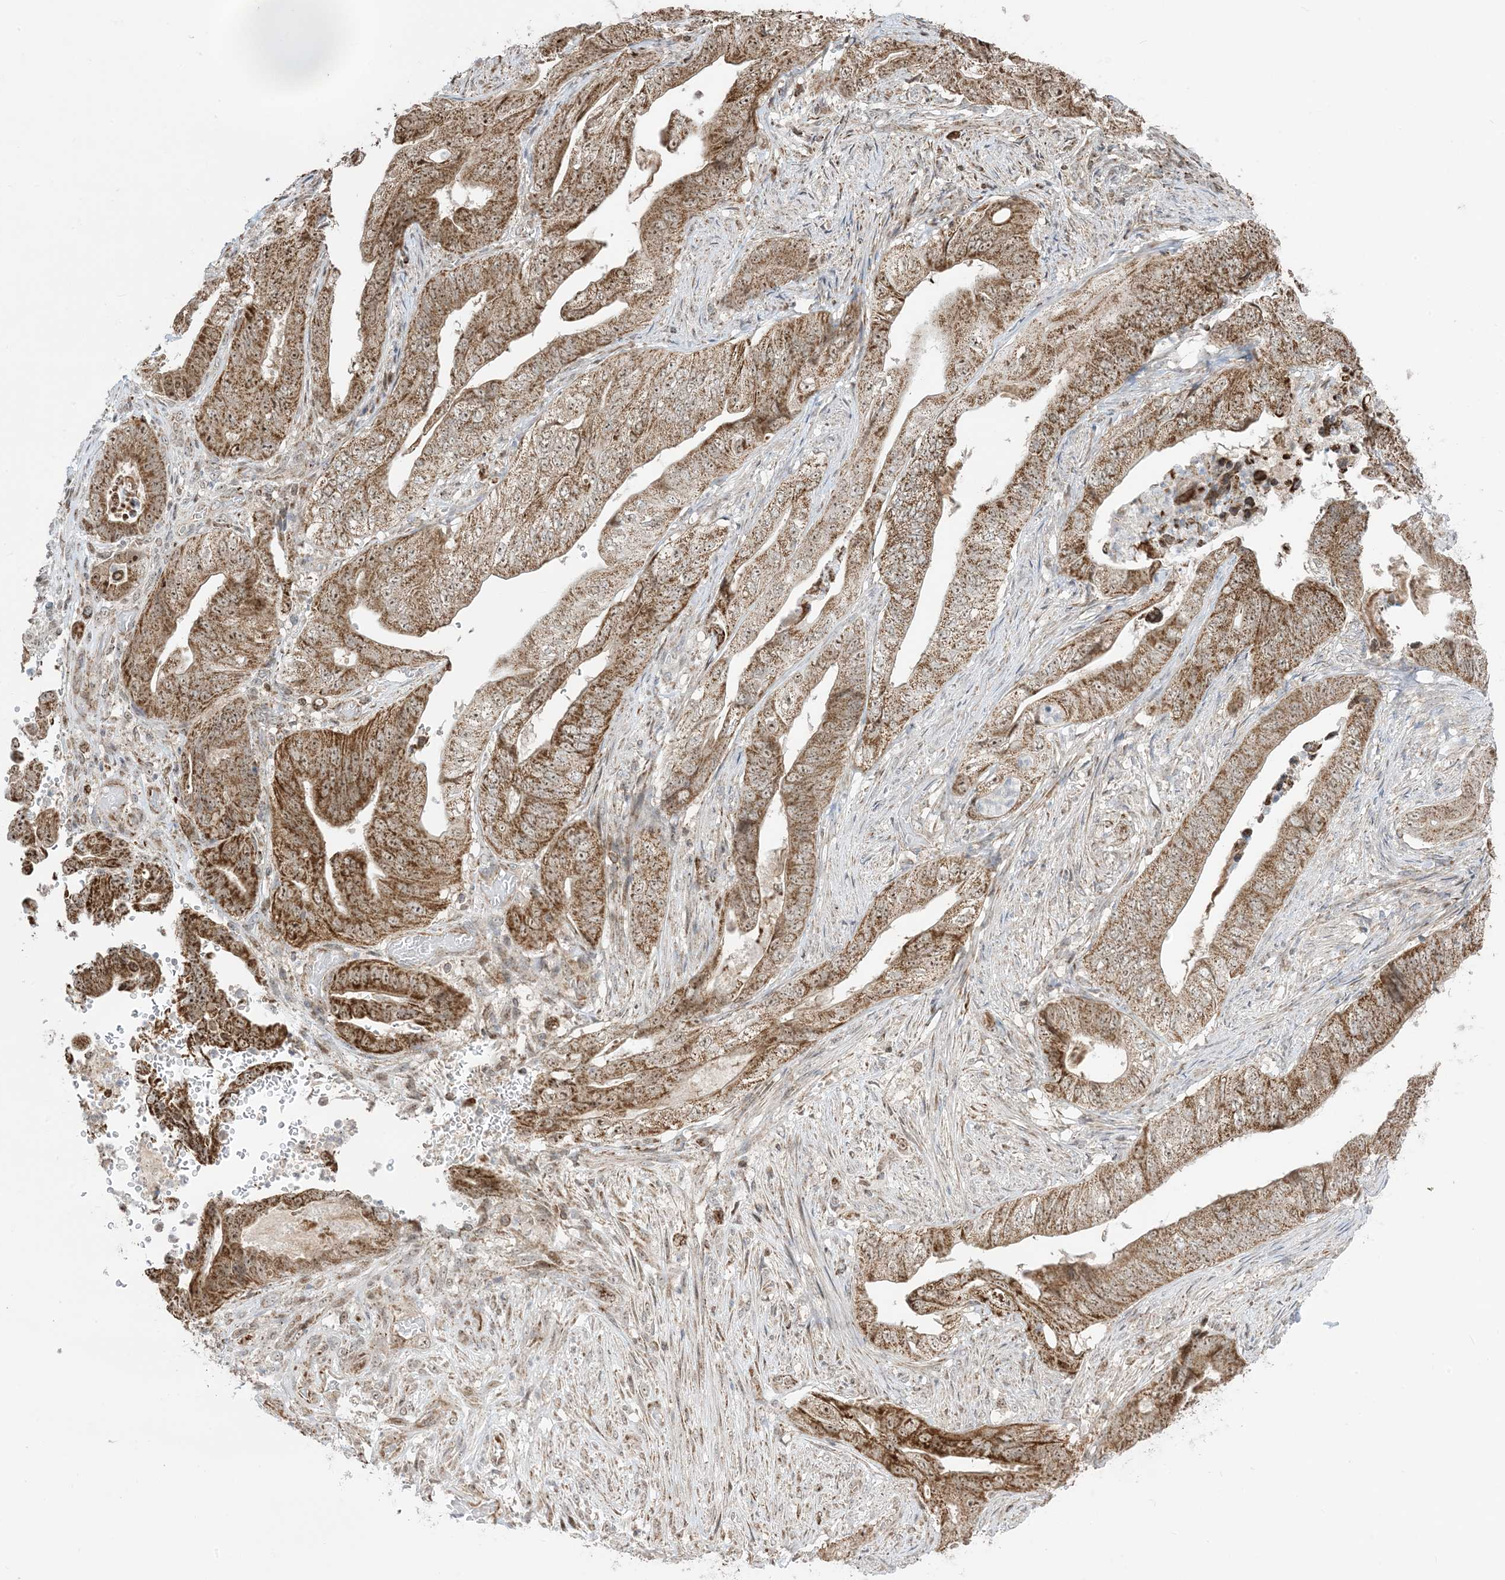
{"staining": {"intensity": "moderate", "quantity": ">75%", "location": "cytoplasmic/membranous,nuclear"}, "tissue": "stomach cancer", "cell_type": "Tumor cells", "image_type": "cancer", "snomed": [{"axis": "morphology", "description": "Adenocarcinoma, NOS"}, {"axis": "topography", "description": "Stomach"}], "caption": "Immunohistochemical staining of stomach adenocarcinoma displays medium levels of moderate cytoplasmic/membranous and nuclear protein expression in about >75% of tumor cells.", "gene": "MAPKBP1", "patient": {"sex": "female", "age": 73}}